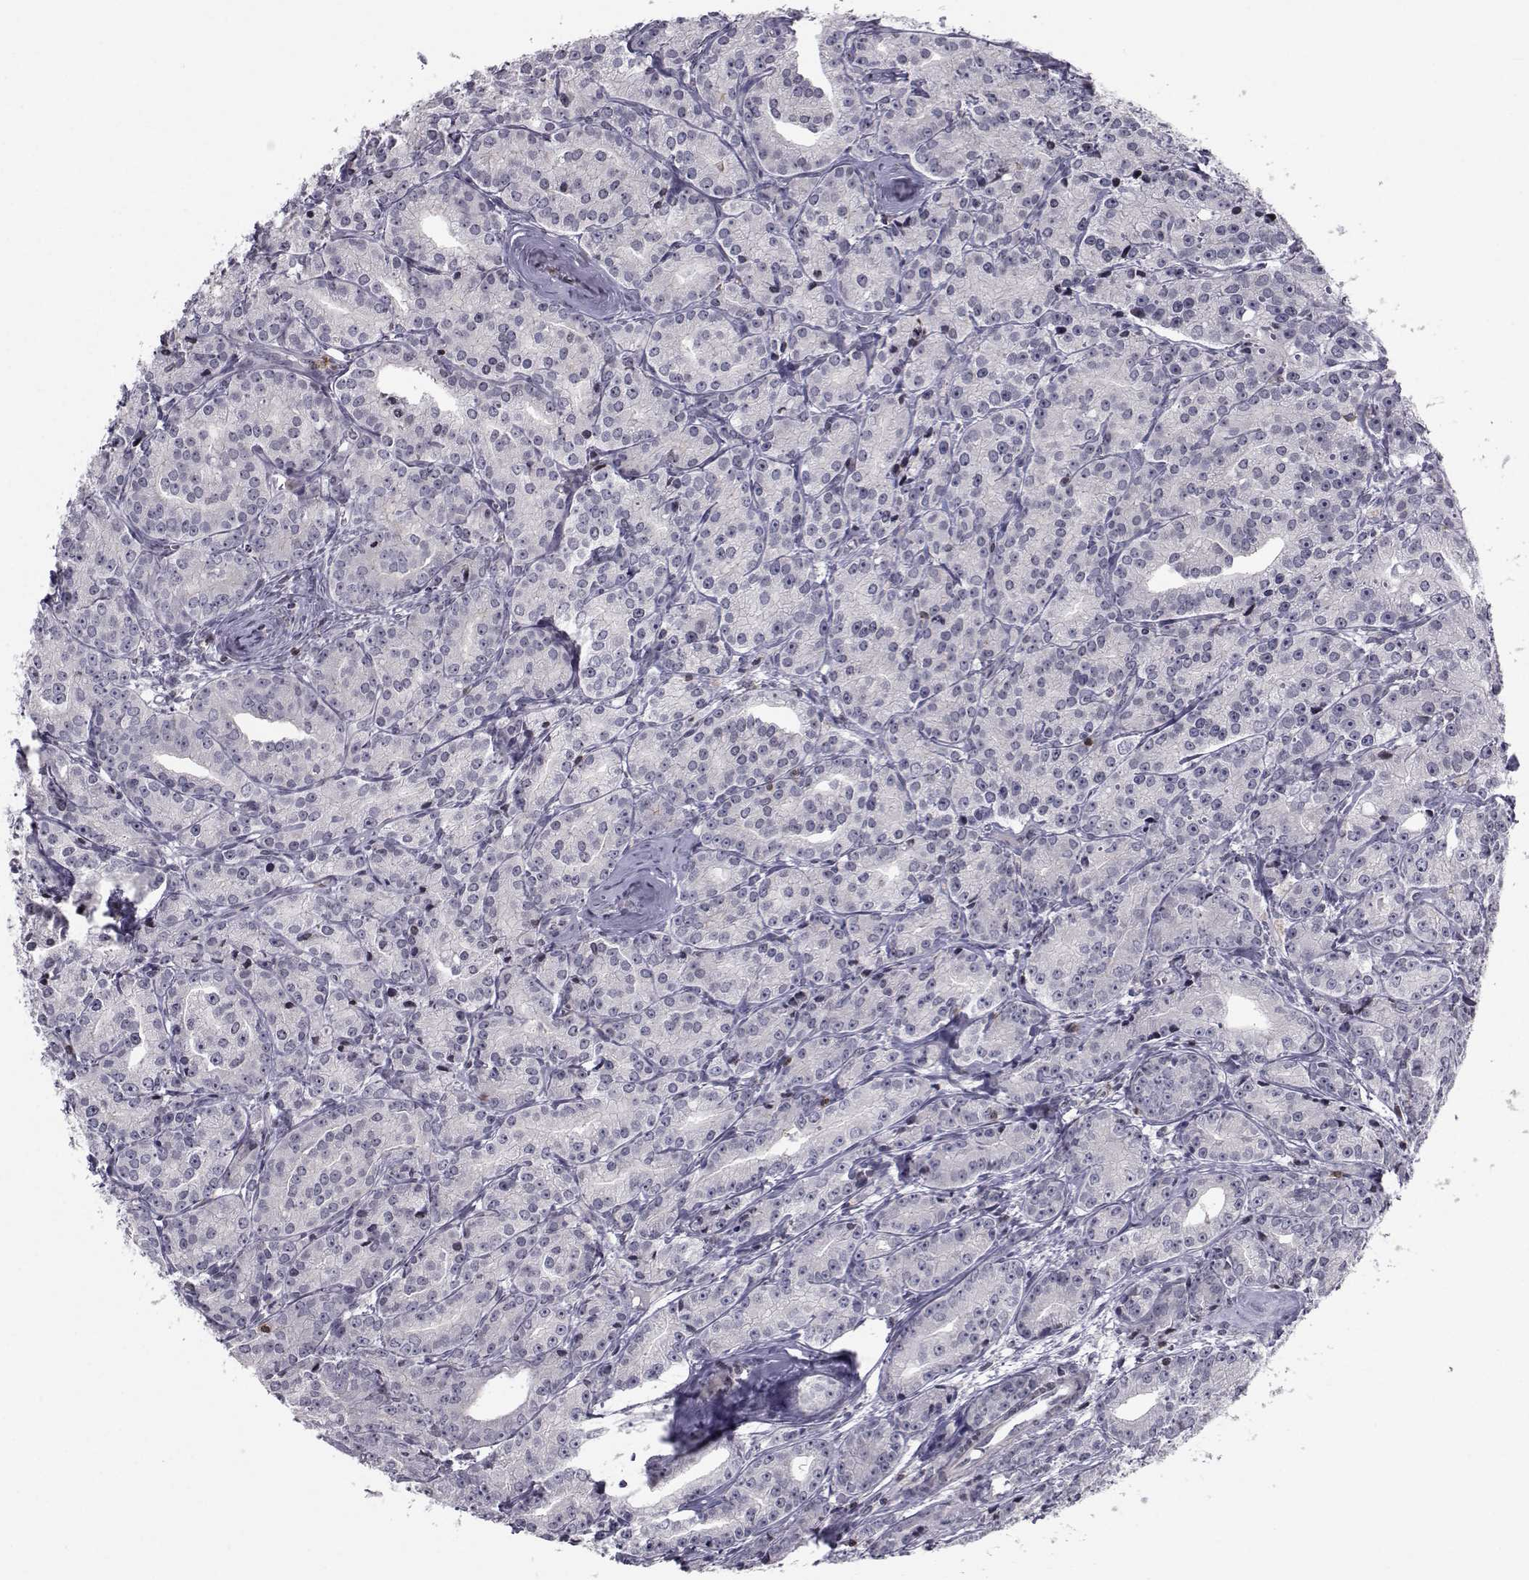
{"staining": {"intensity": "negative", "quantity": "none", "location": "none"}, "tissue": "prostate cancer", "cell_type": "Tumor cells", "image_type": "cancer", "snomed": [{"axis": "morphology", "description": "Adenocarcinoma, Medium grade"}, {"axis": "topography", "description": "Prostate"}], "caption": "Medium-grade adenocarcinoma (prostate) was stained to show a protein in brown. There is no significant expression in tumor cells.", "gene": "PCP4L1", "patient": {"sex": "male", "age": 74}}